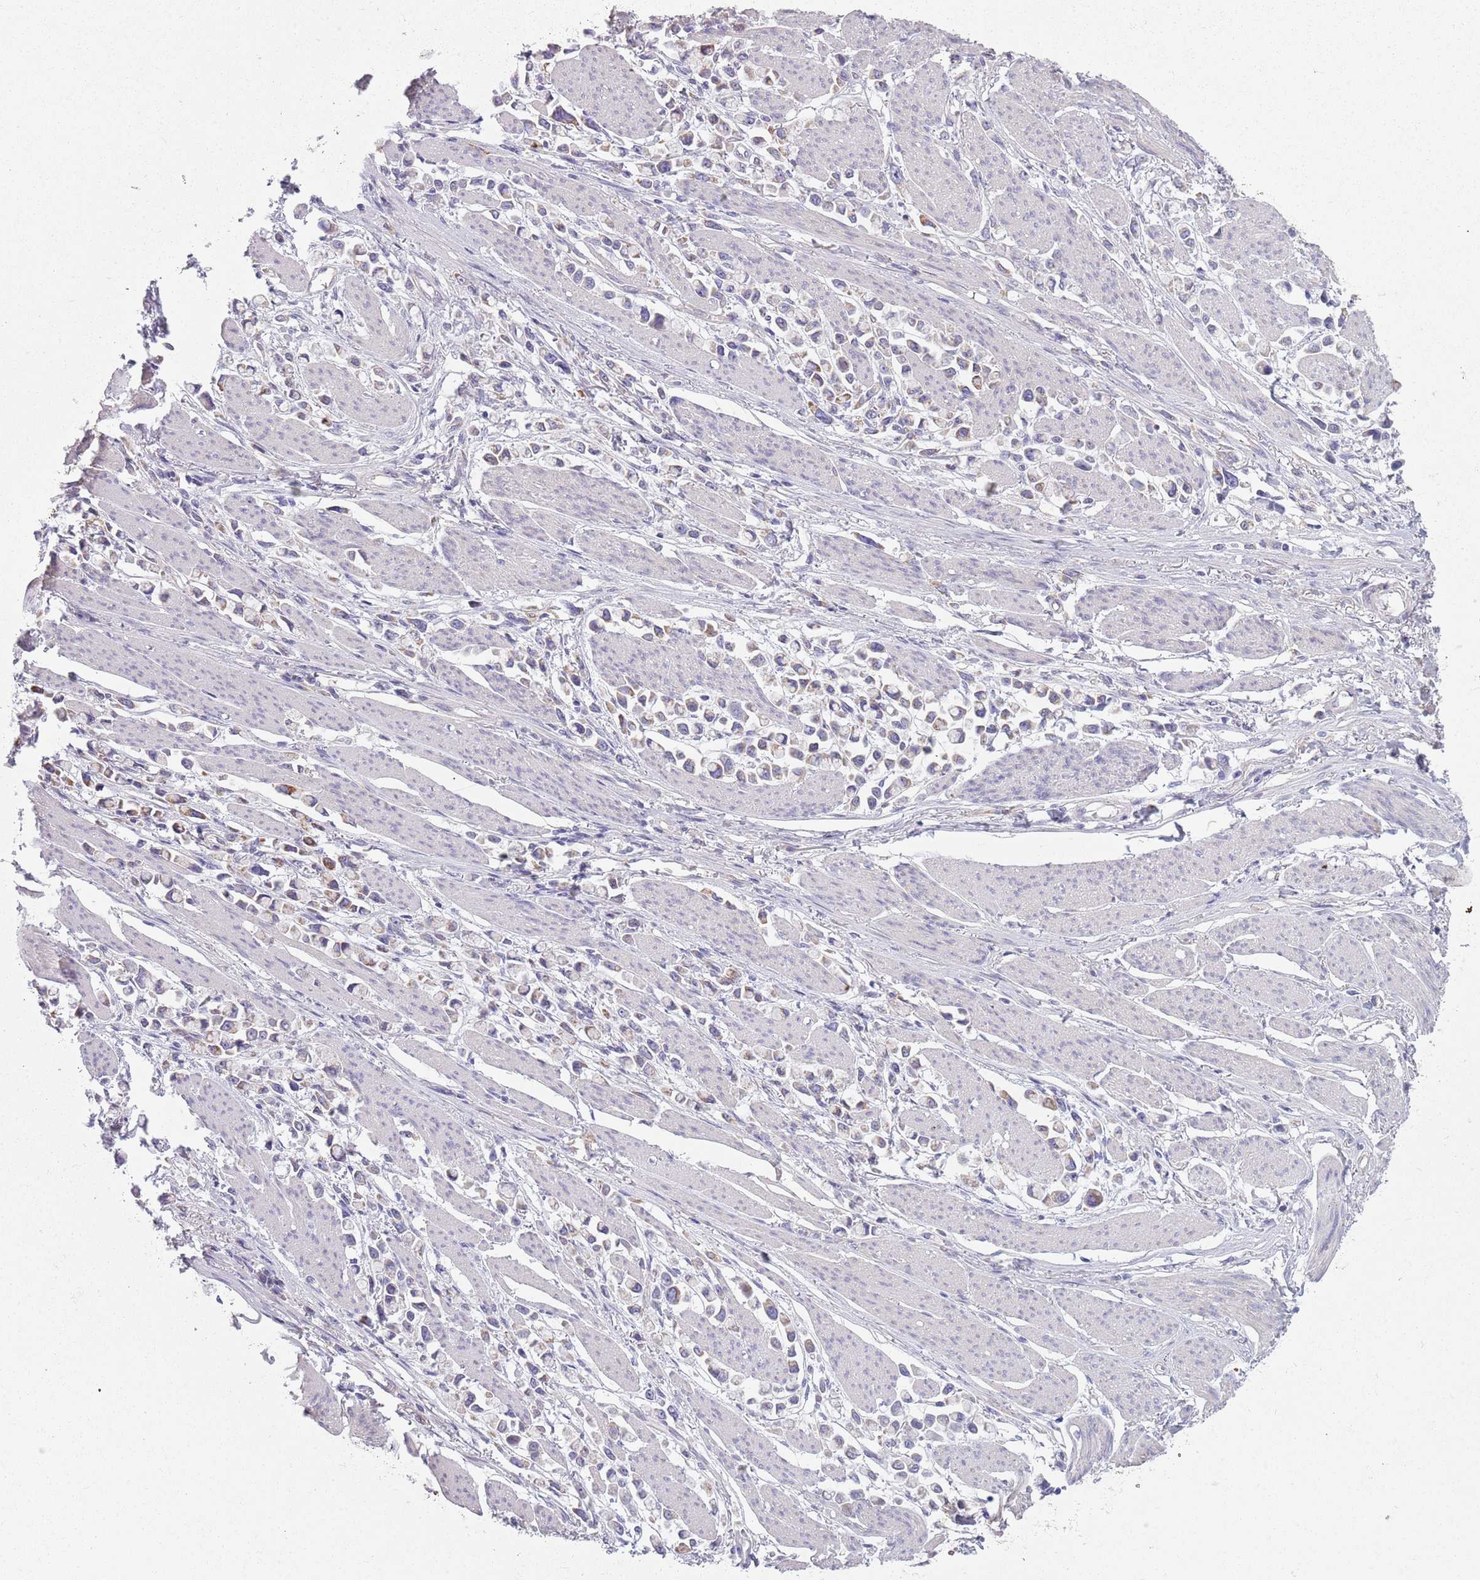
{"staining": {"intensity": "weak", "quantity": "<25%", "location": "cytoplasmic/membranous"}, "tissue": "stomach cancer", "cell_type": "Tumor cells", "image_type": "cancer", "snomed": [{"axis": "morphology", "description": "Adenocarcinoma, NOS"}, {"axis": "topography", "description": "Stomach"}], "caption": "IHC photomicrograph of stomach adenocarcinoma stained for a protein (brown), which exhibits no staining in tumor cells.", "gene": "COQ5", "patient": {"sex": "female", "age": 81}}